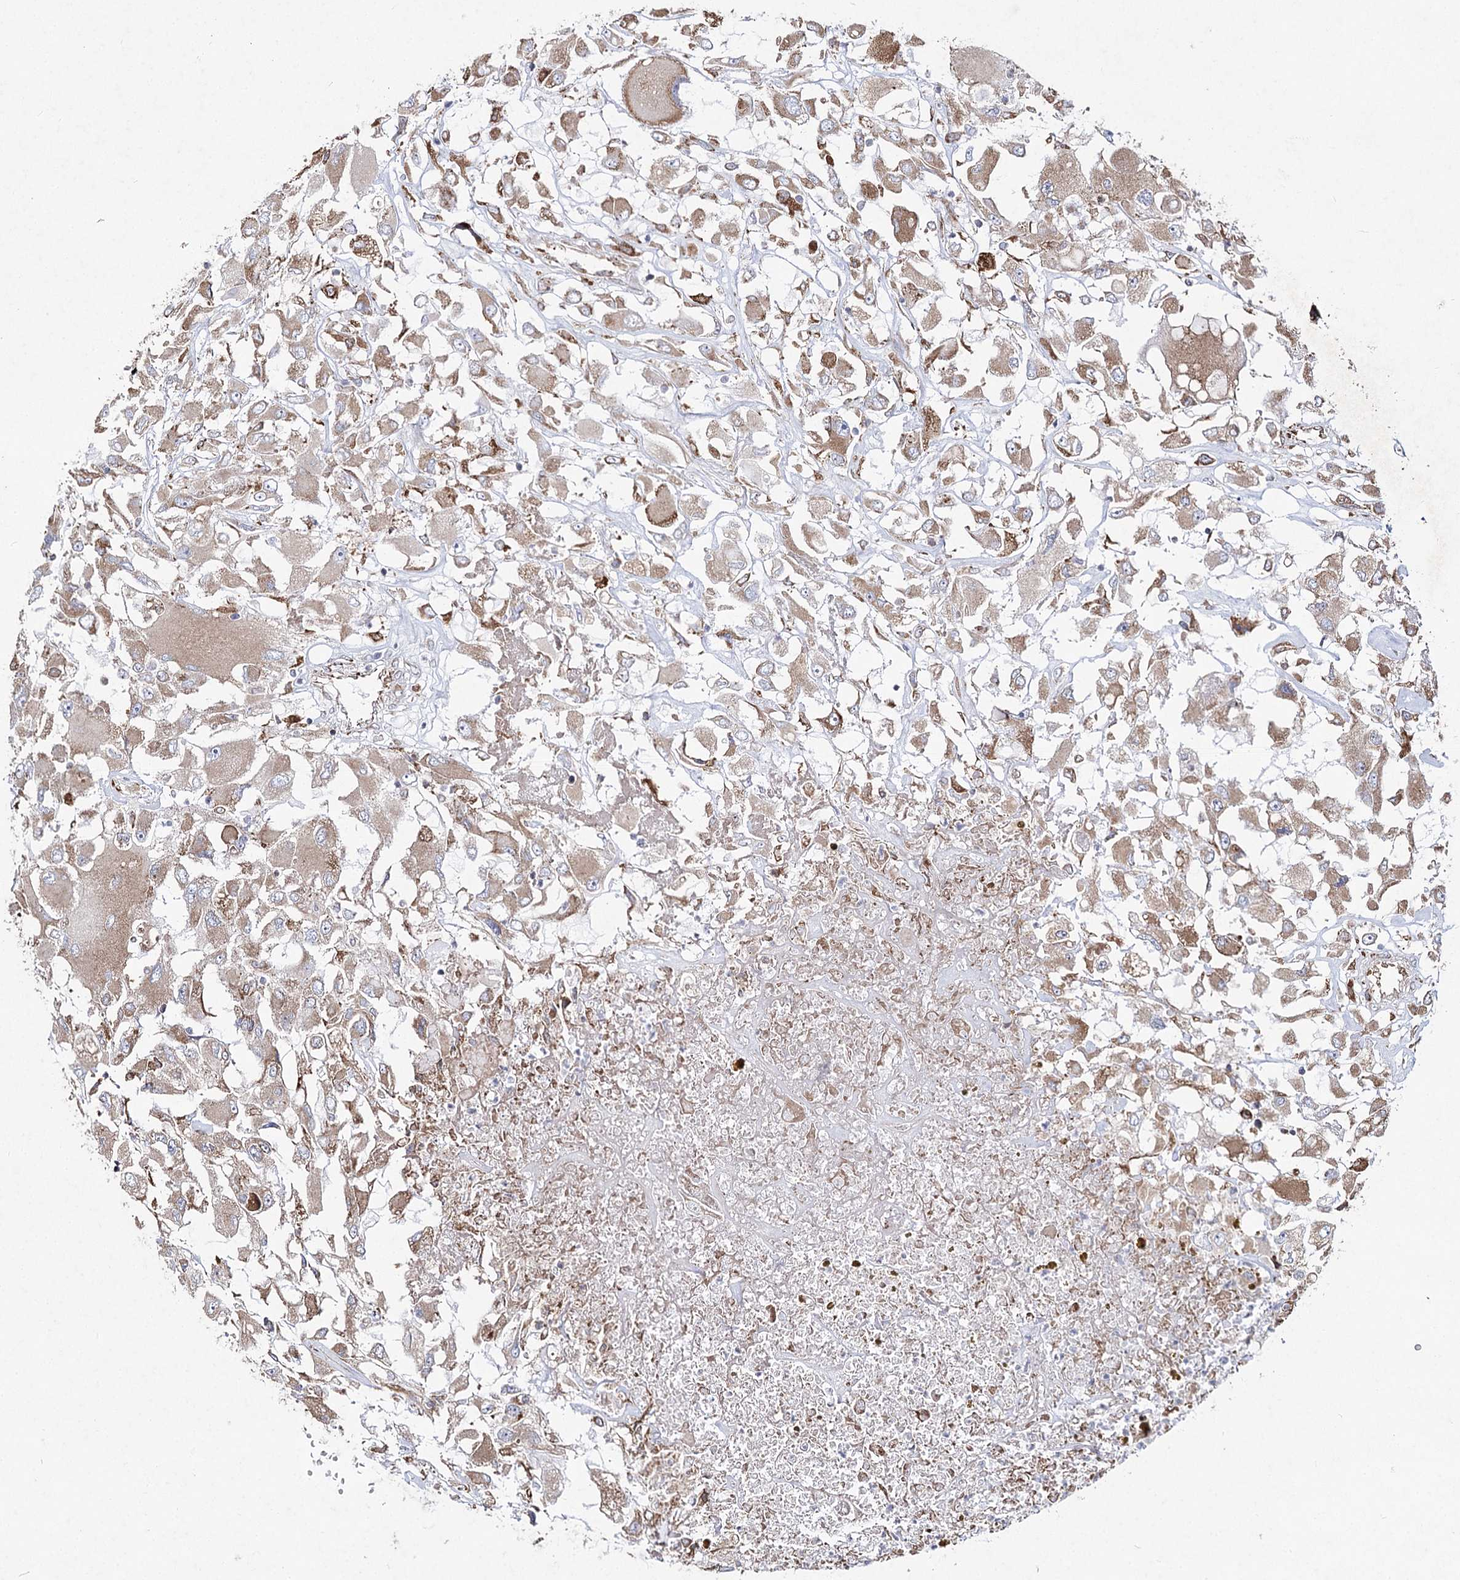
{"staining": {"intensity": "weak", "quantity": "25%-75%", "location": "cytoplasmic/membranous"}, "tissue": "renal cancer", "cell_type": "Tumor cells", "image_type": "cancer", "snomed": [{"axis": "morphology", "description": "Adenocarcinoma, NOS"}, {"axis": "topography", "description": "Kidney"}], "caption": "Immunohistochemical staining of renal adenocarcinoma reveals weak cytoplasmic/membranous protein staining in approximately 25%-75% of tumor cells.", "gene": "NHLRC2", "patient": {"sex": "female", "age": 52}}